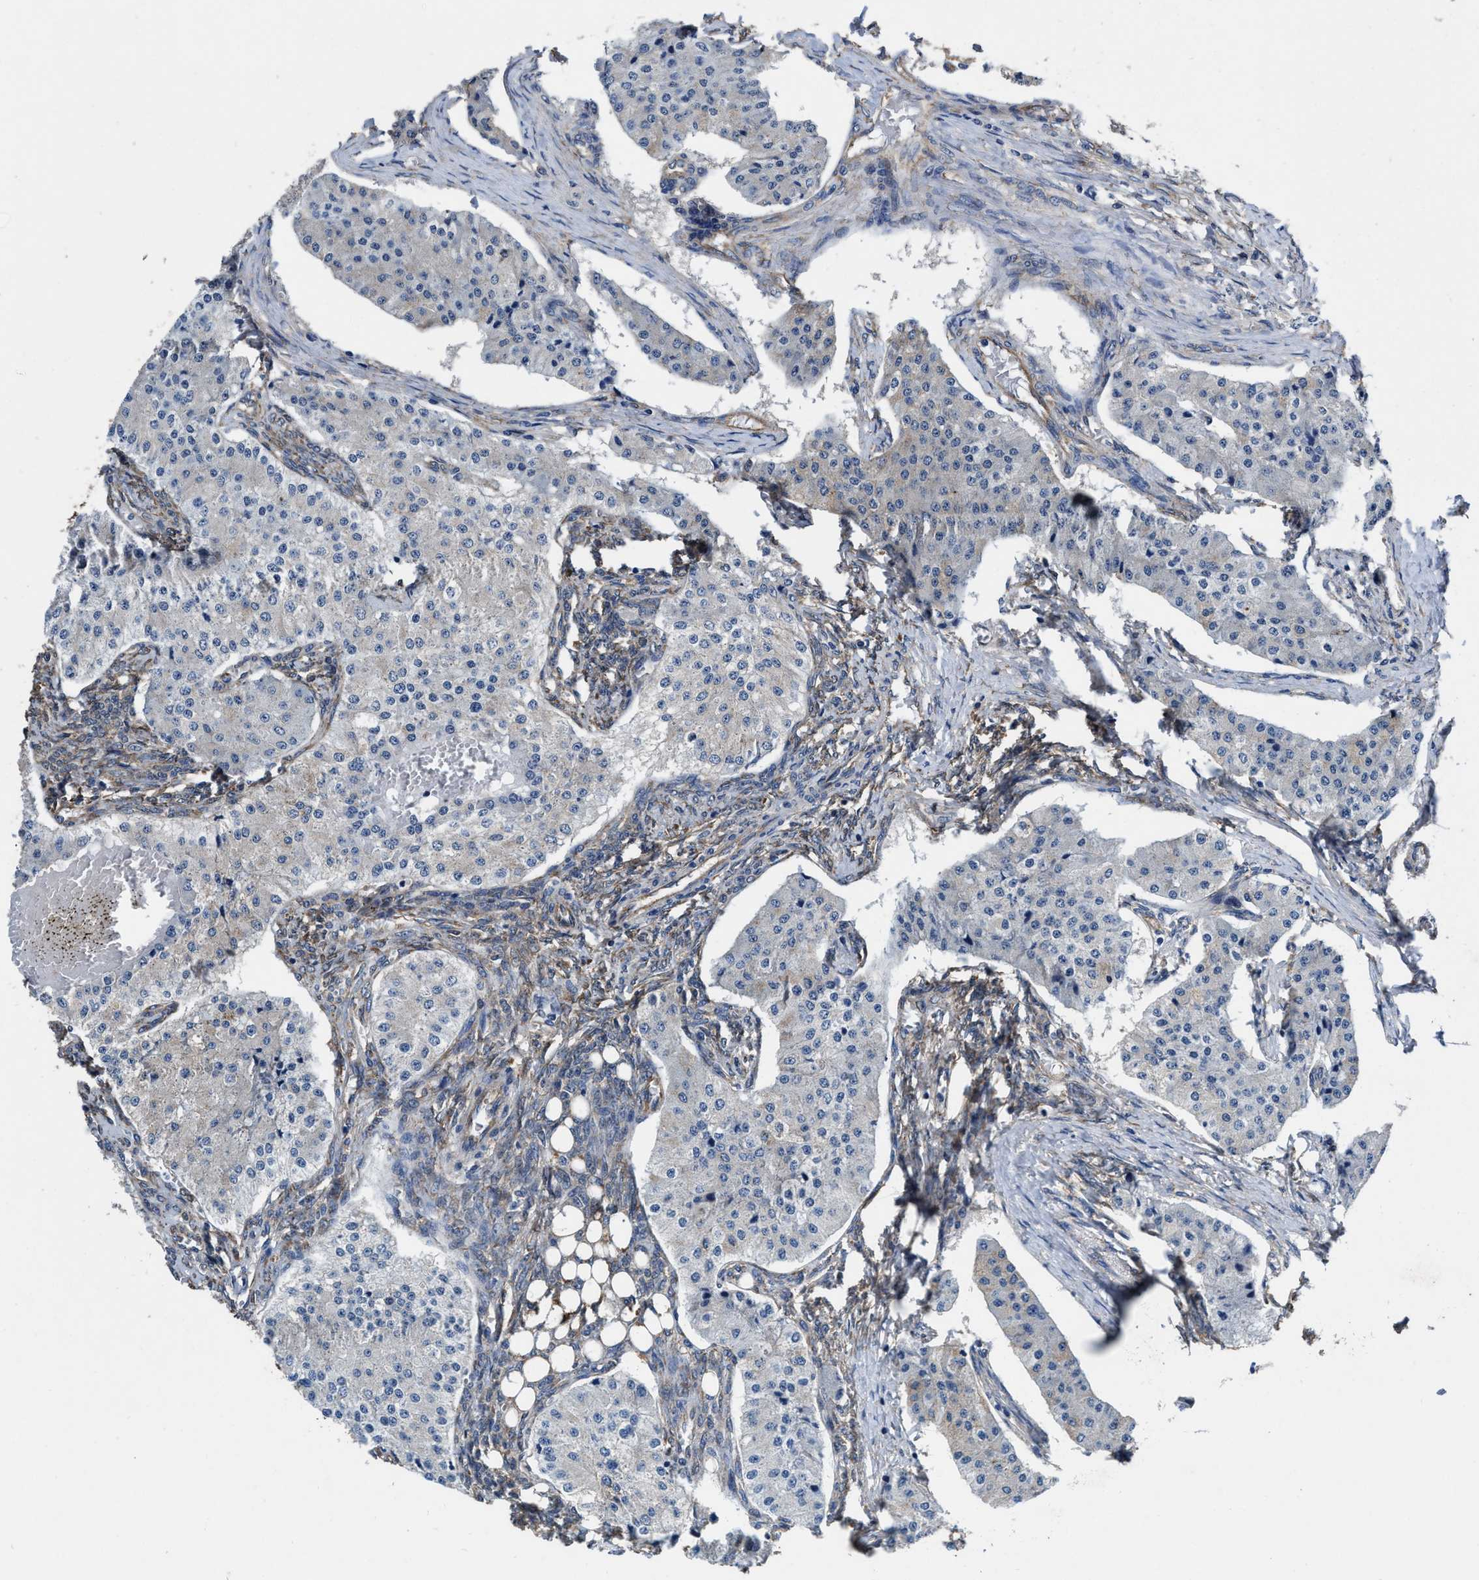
{"staining": {"intensity": "negative", "quantity": "none", "location": "none"}, "tissue": "carcinoid", "cell_type": "Tumor cells", "image_type": "cancer", "snomed": [{"axis": "morphology", "description": "Carcinoid, malignant, NOS"}, {"axis": "topography", "description": "Colon"}], "caption": "The micrograph exhibits no significant staining in tumor cells of carcinoid.", "gene": "IDNK", "patient": {"sex": "female", "age": 52}}